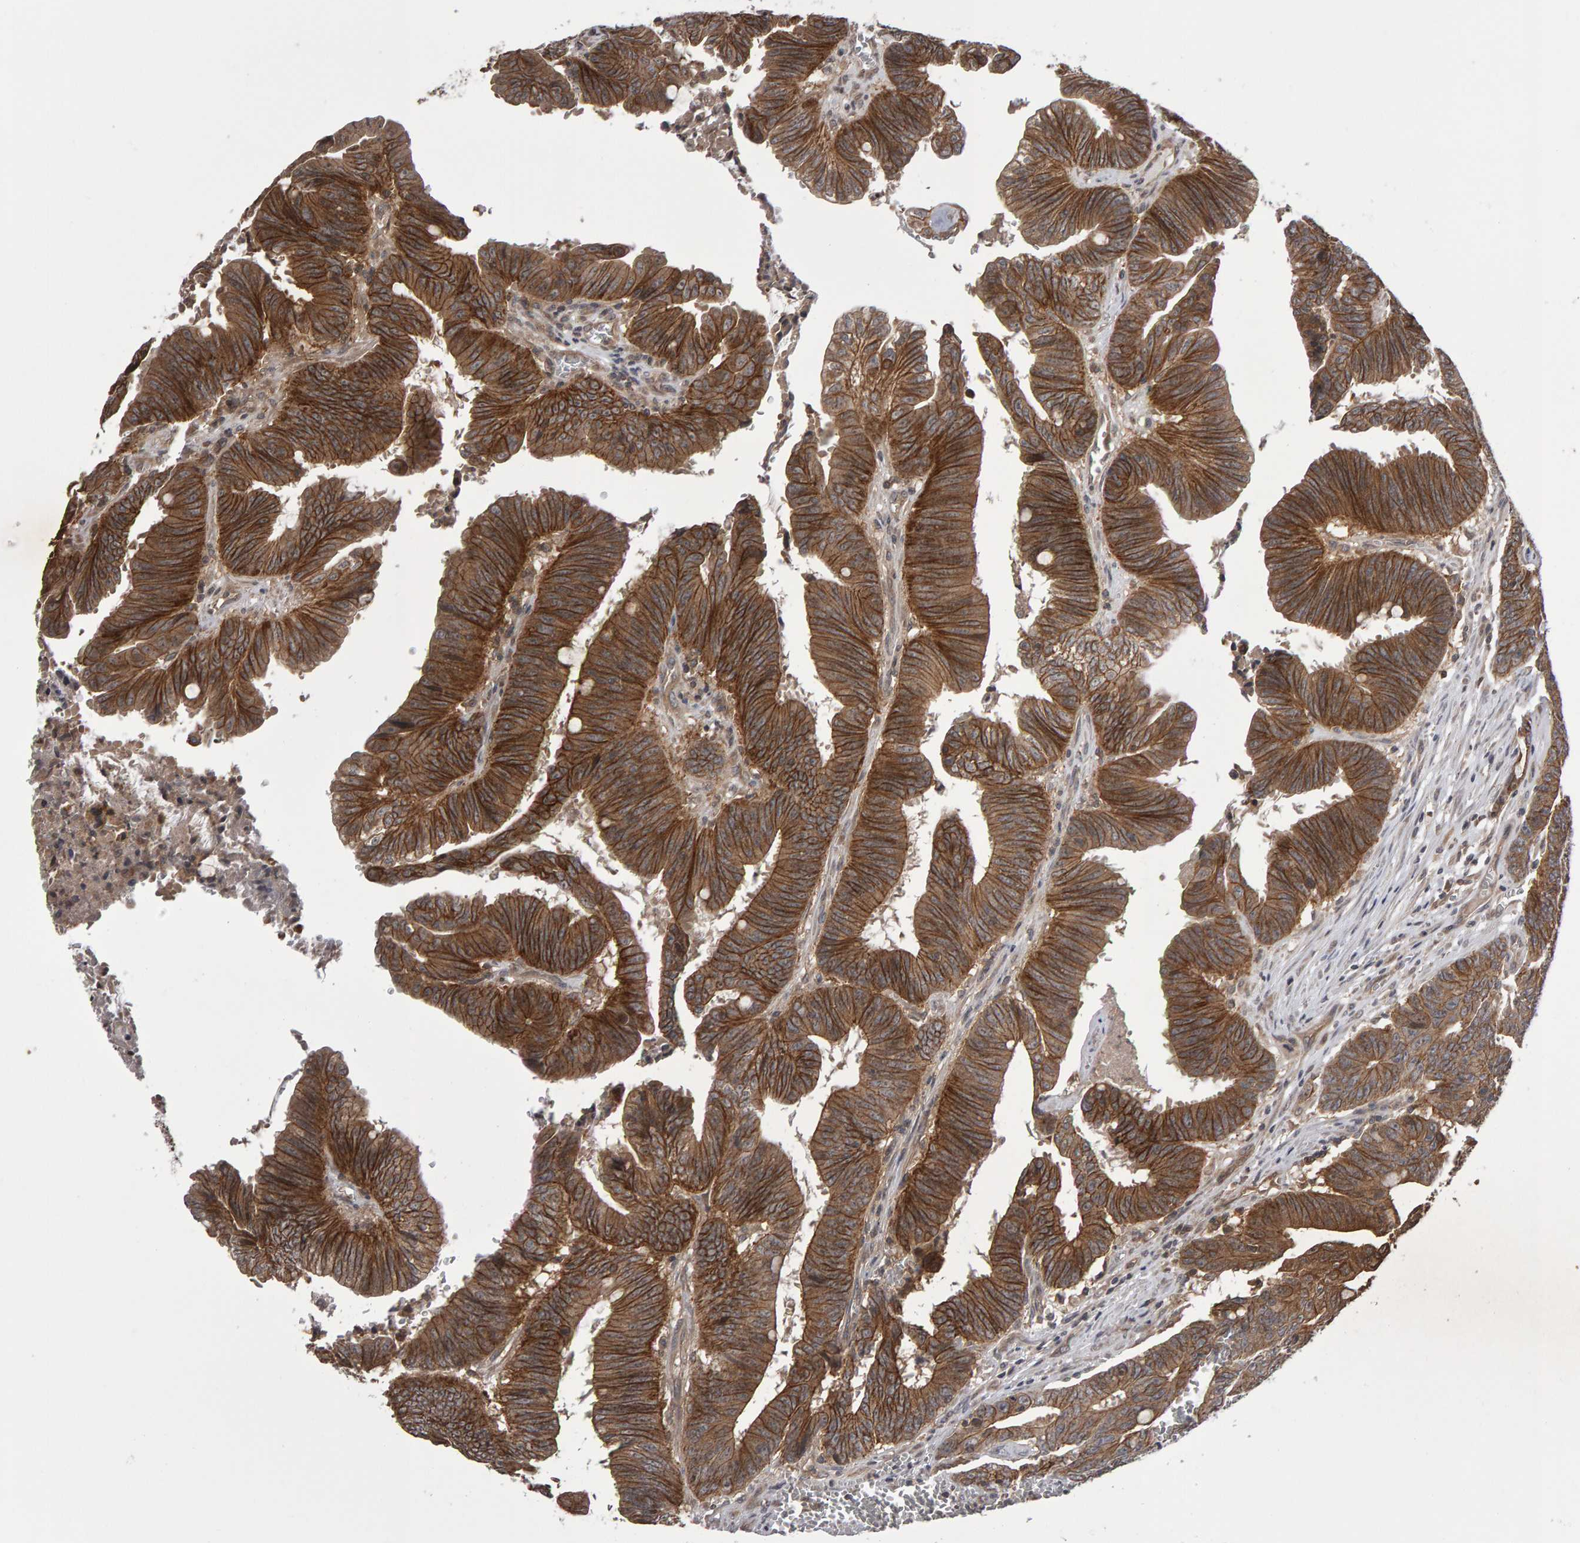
{"staining": {"intensity": "moderate", "quantity": ">75%", "location": "cytoplasmic/membranous"}, "tissue": "colorectal cancer", "cell_type": "Tumor cells", "image_type": "cancer", "snomed": [{"axis": "morphology", "description": "Adenocarcinoma, NOS"}, {"axis": "topography", "description": "Colon"}], "caption": "Colorectal cancer (adenocarcinoma) stained for a protein exhibits moderate cytoplasmic/membranous positivity in tumor cells.", "gene": "SCRIB", "patient": {"sex": "male", "age": 45}}